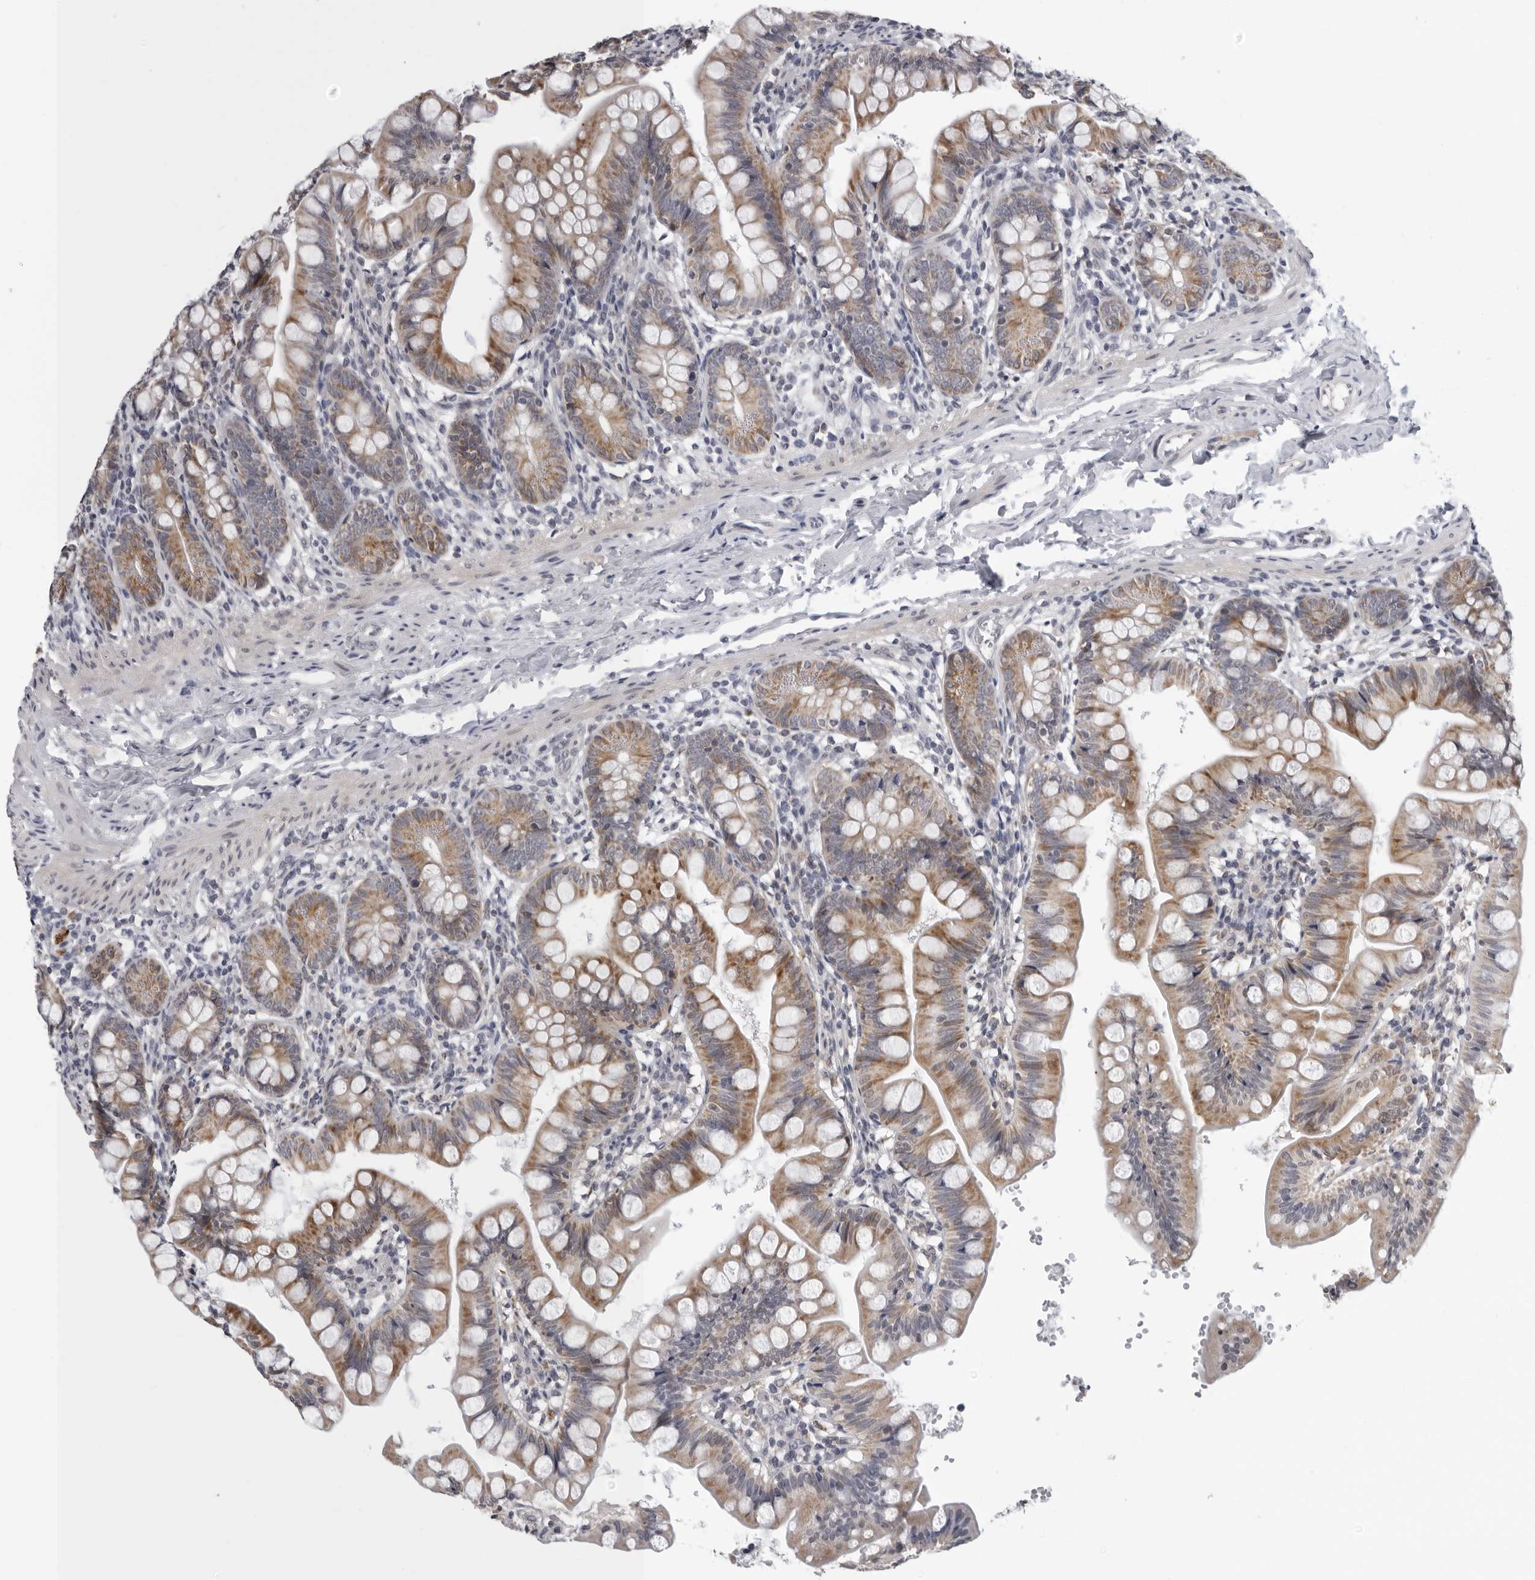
{"staining": {"intensity": "moderate", "quantity": ">75%", "location": "cytoplasmic/membranous"}, "tissue": "small intestine", "cell_type": "Glandular cells", "image_type": "normal", "snomed": [{"axis": "morphology", "description": "Normal tissue, NOS"}, {"axis": "topography", "description": "Small intestine"}], "caption": "A brown stain shows moderate cytoplasmic/membranous positivity of a protein in glandular cells of benign human small intestine. The staining was performed using DAB (3,3'-diaminobenzidine) to visualize the protein expression in brown, while the nuclei were stained in blue with hematoxylin (Magnification: 20x).", "gene": "CPT2", "patient": {"sex": "male", "age": 7}}